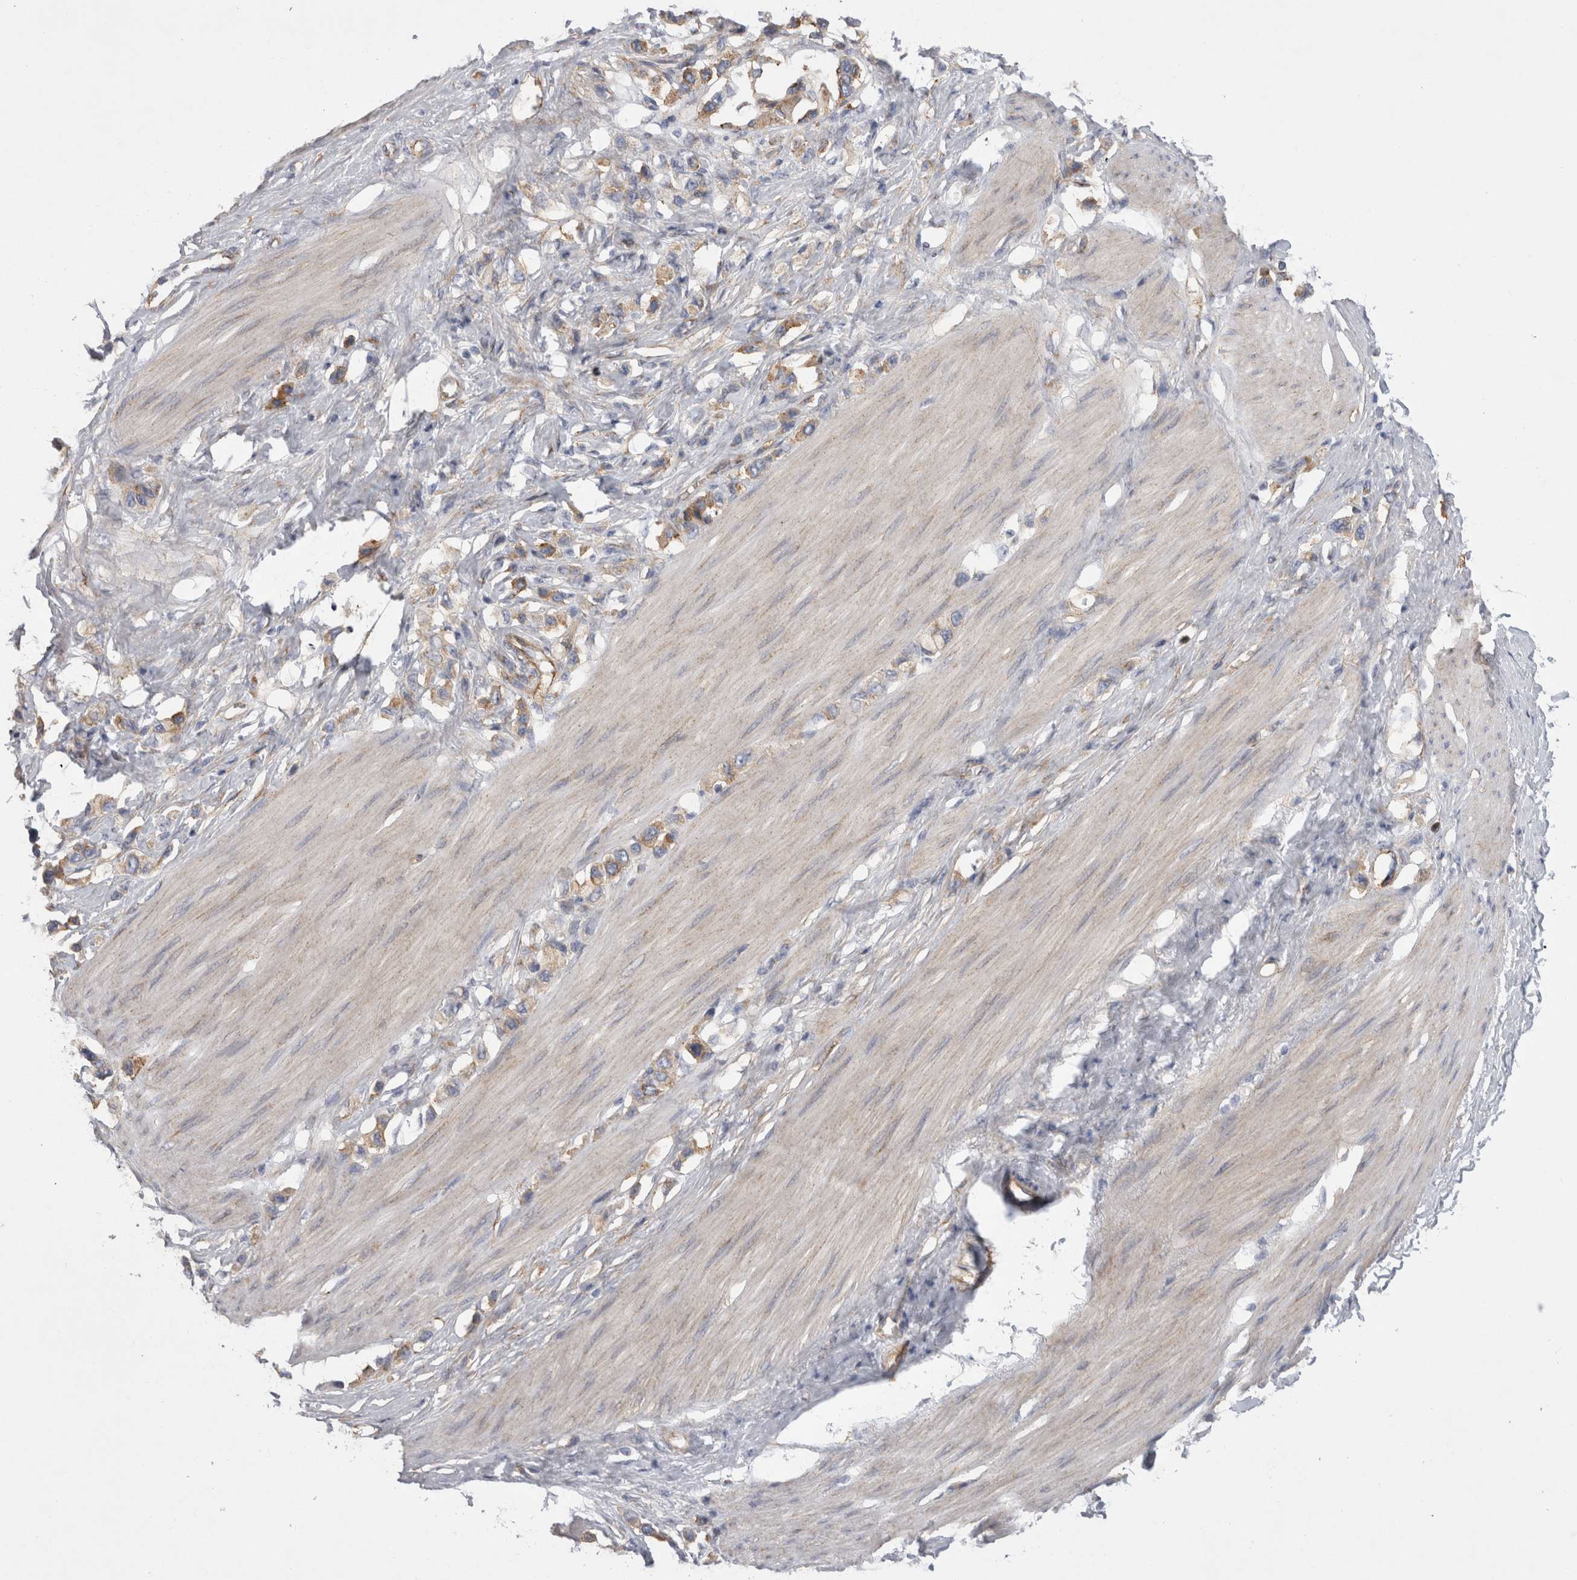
{"staining": {"intensity": "weak", "quantity": ">75%", "location": "cytoplasmic/membranous"}, "tissue": "stomach cancer", "cell_type": "Tumor cells", "image_type": "cancer", "snomed": [{"axis": "morphology", "description": "Adenocarcinoma, NOS"}, {"axis": "topography", "description": "Stomach"}], "caption": "Human stomach cancer stained with a protein marker displays weak staining in tumor cells.", "gene": "ATXN3", "patient": {"sex": "female", "age": 65}}